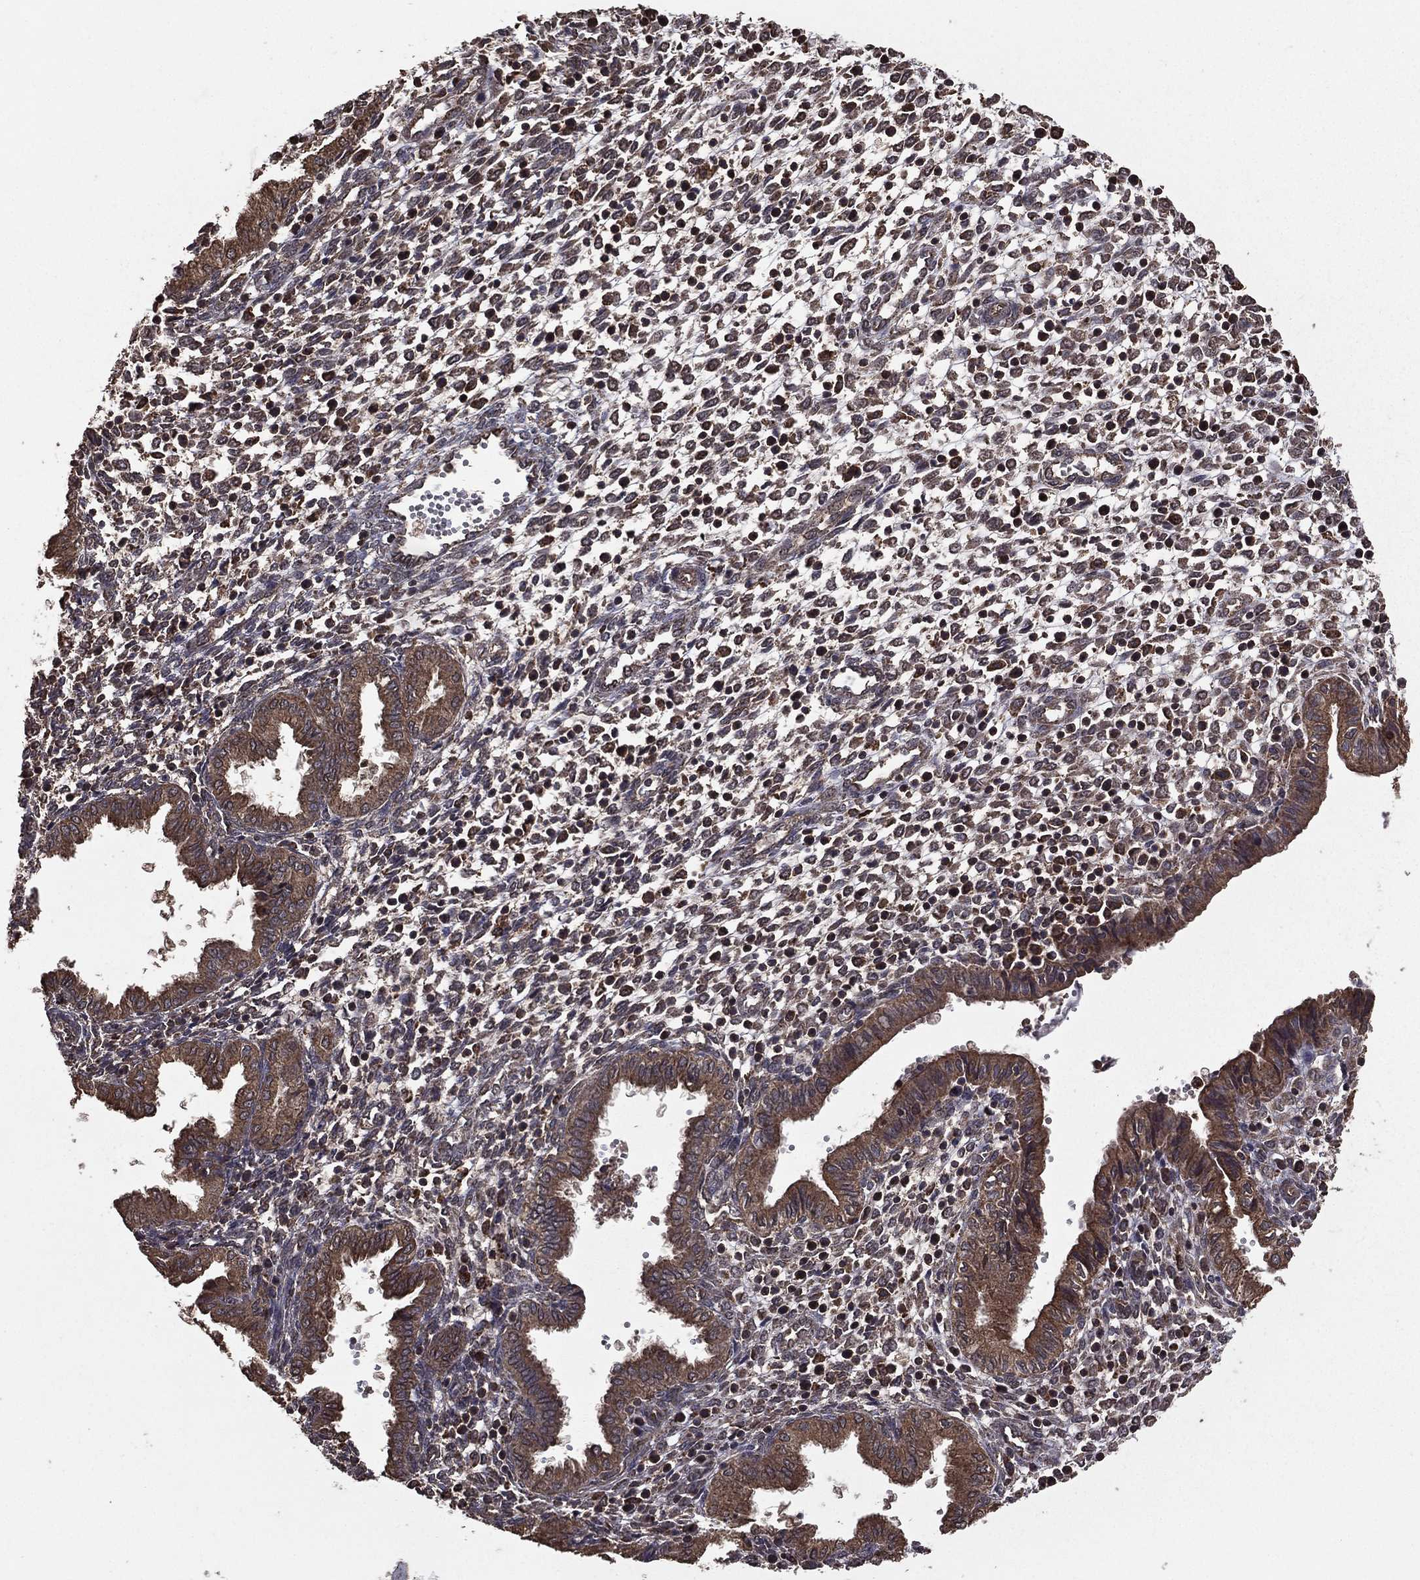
{"staining": {"intensity": "weak", "quantity": "25%-75%", "location": "cytoplasmic/membranous"}, "tissue": "endometrium", "cell_type": "Cells in endometrial stroma", "image_type": "normal", "snomed": [{"axis": "morphology", "description": "Normal tissue, NOS"}, {"axis": "topography", "description": "Endometrium"}], "caption": "A histopathology image of human endometrium stained for a protein exhibits weak cytoplasmic/membranous brown staining in cells in endometrial stroma.", "gene": "BIRC6", "patient": {"sex": "female", "age": 43}}